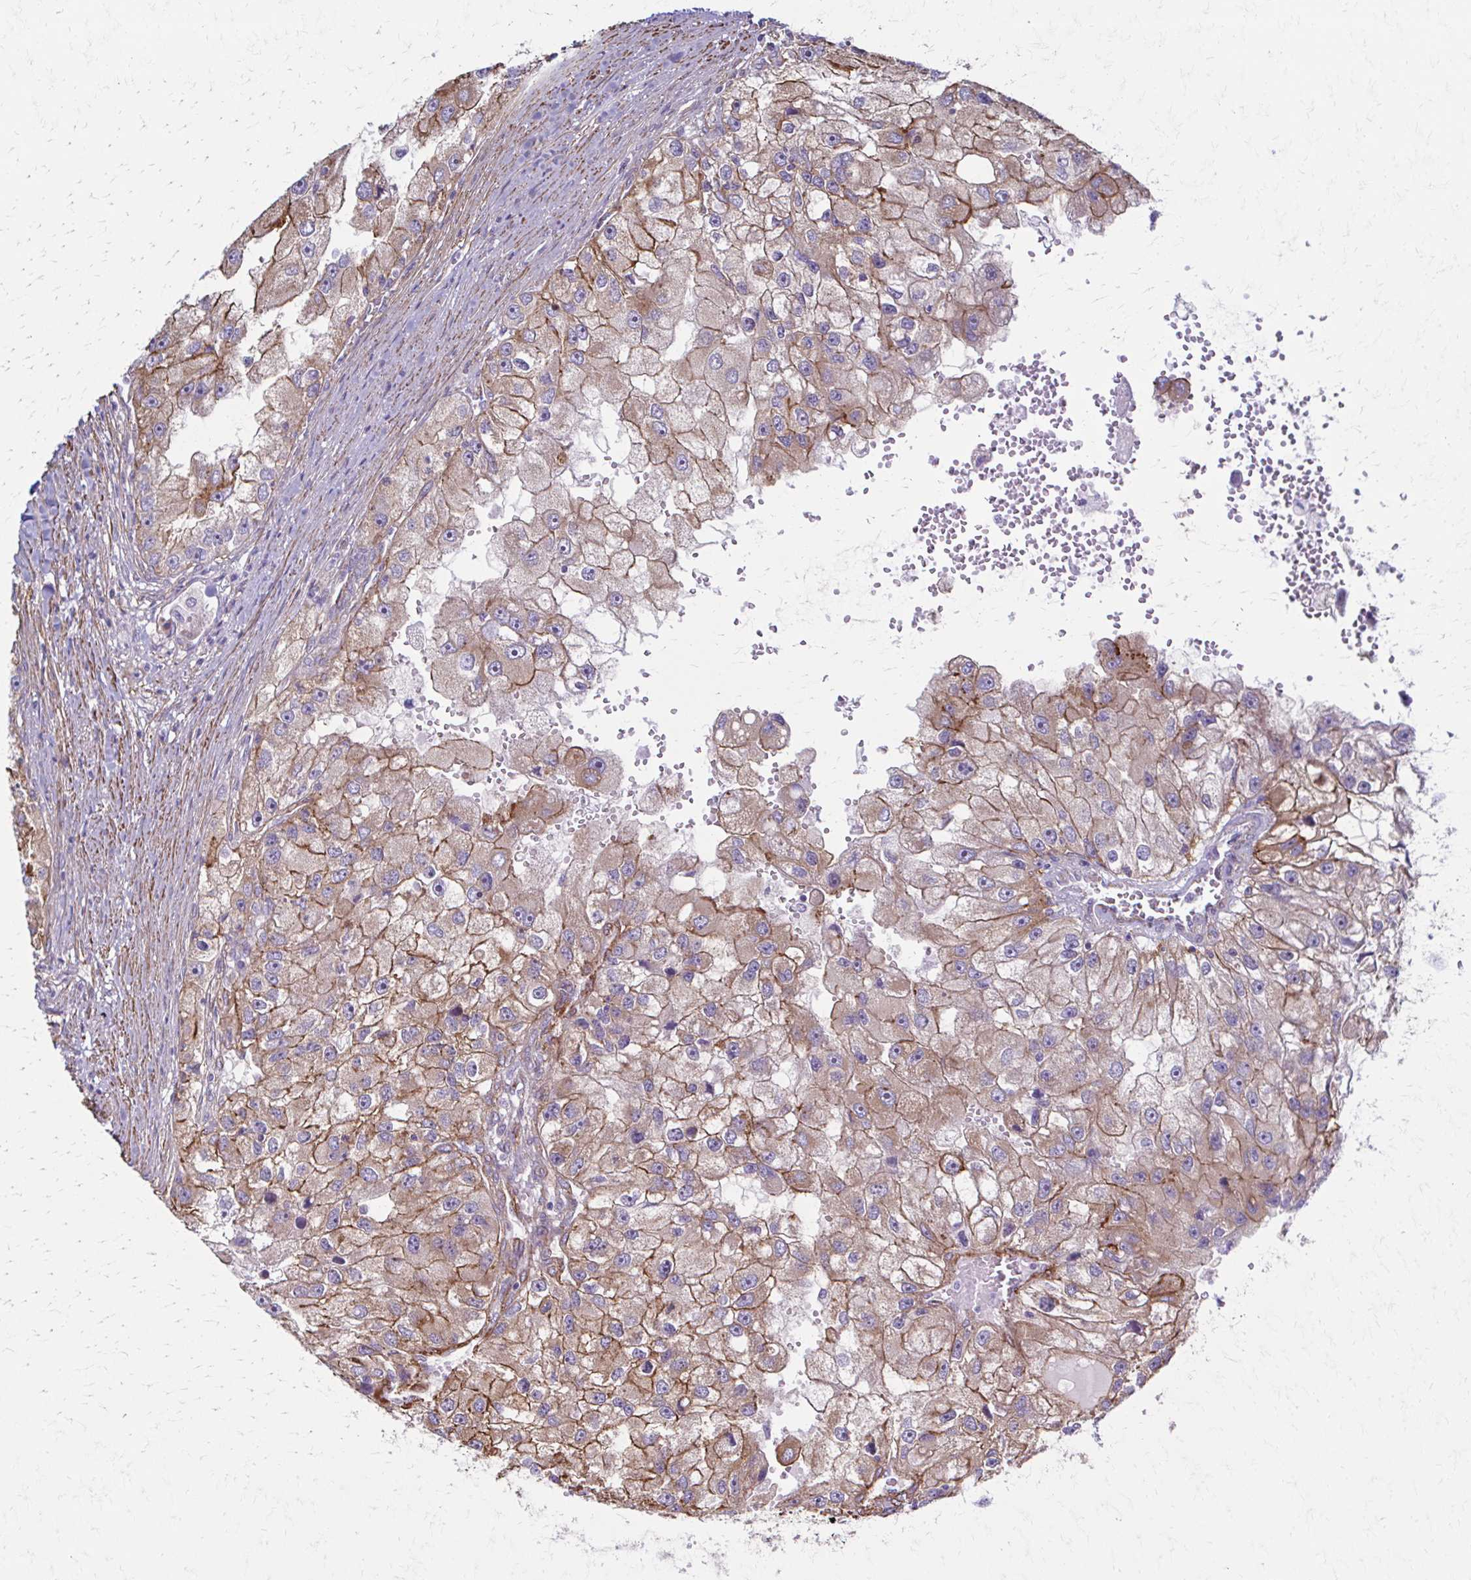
{"staining": {"intensity": "moderate", "quantity": ">75%", "location": "cytoplasmic/membranous"}, "tissue": "renal cancer", "cell_type": "Tumor cells", "image_type": "cancer", "snomed": [{"axis": "morphology", "description": "Adenocarcinoma, NOS"}, {"axis": "topography", "description": "Kidney"}], "caption": "Renal adenocarcinoma stained with a protein marker demonstrates moderate staining in tumor cells.", "gene": "TIMMDC1", "patient": {"sex": "male", "age": 63}}